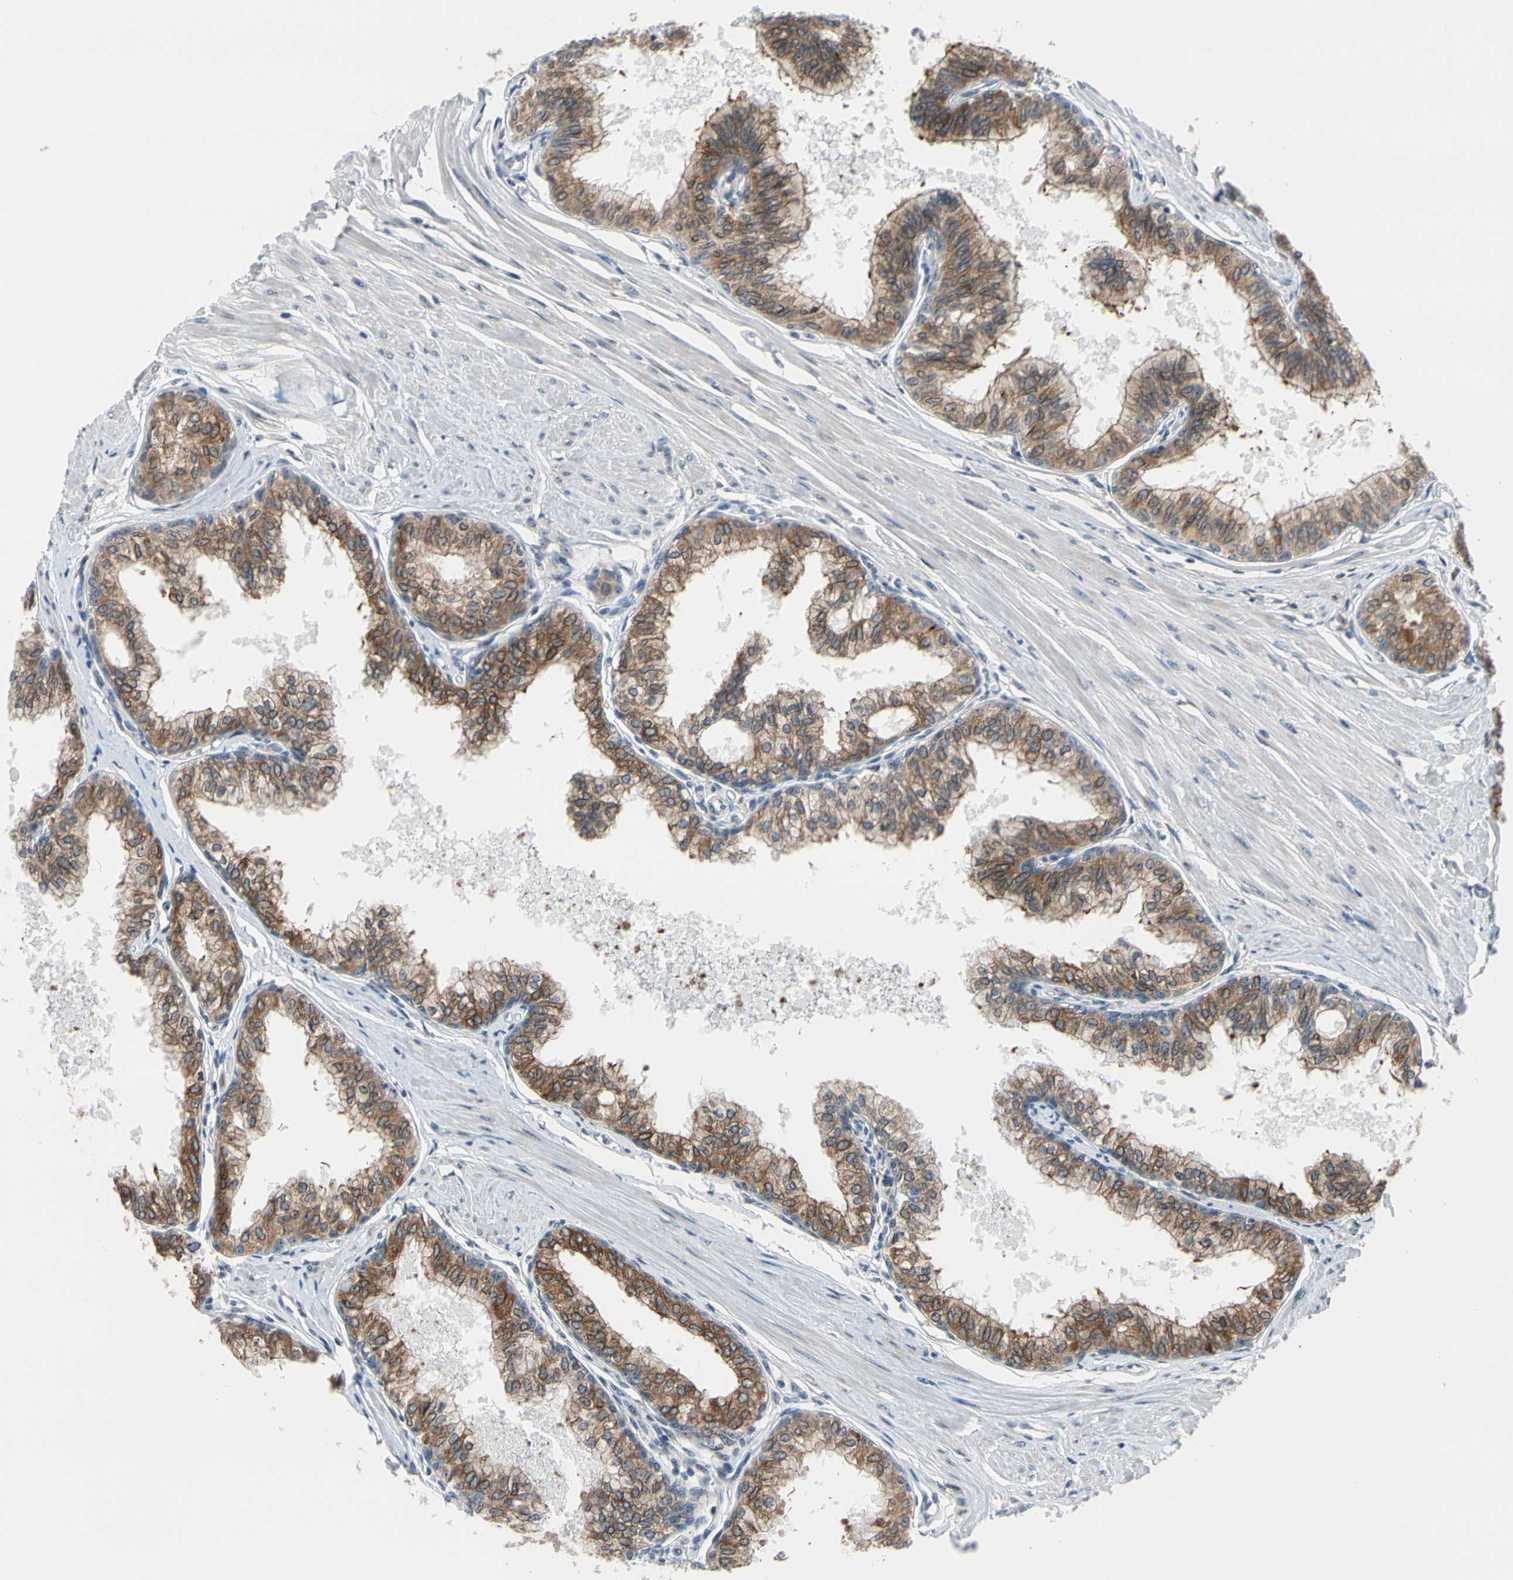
{"staining": {"intensity": "moderate", "quantity": ">75%", "location": "cytoplasmic/membranous"}, "tissue": "prostate", "cell_type": "Glandular cells", "image_type": "normal", "snomed": [{"axis": "morphology", "description": "Normal tissue, NOS"}, {"axis": "topography", "description": "Prostate"}, {"axis": "topography", "description": "Seminal veicle"}], "caption": "Brown immunohistochemical staining in unremarkable human prostate shows moderate cytoplasmic/membranous expression in about >75% of glandular cells. (DAB IHC, brown staining for protein, blue staining for nuclei).", "gene": "TMED7", "patient": {"sex": "male", "age": 60}}